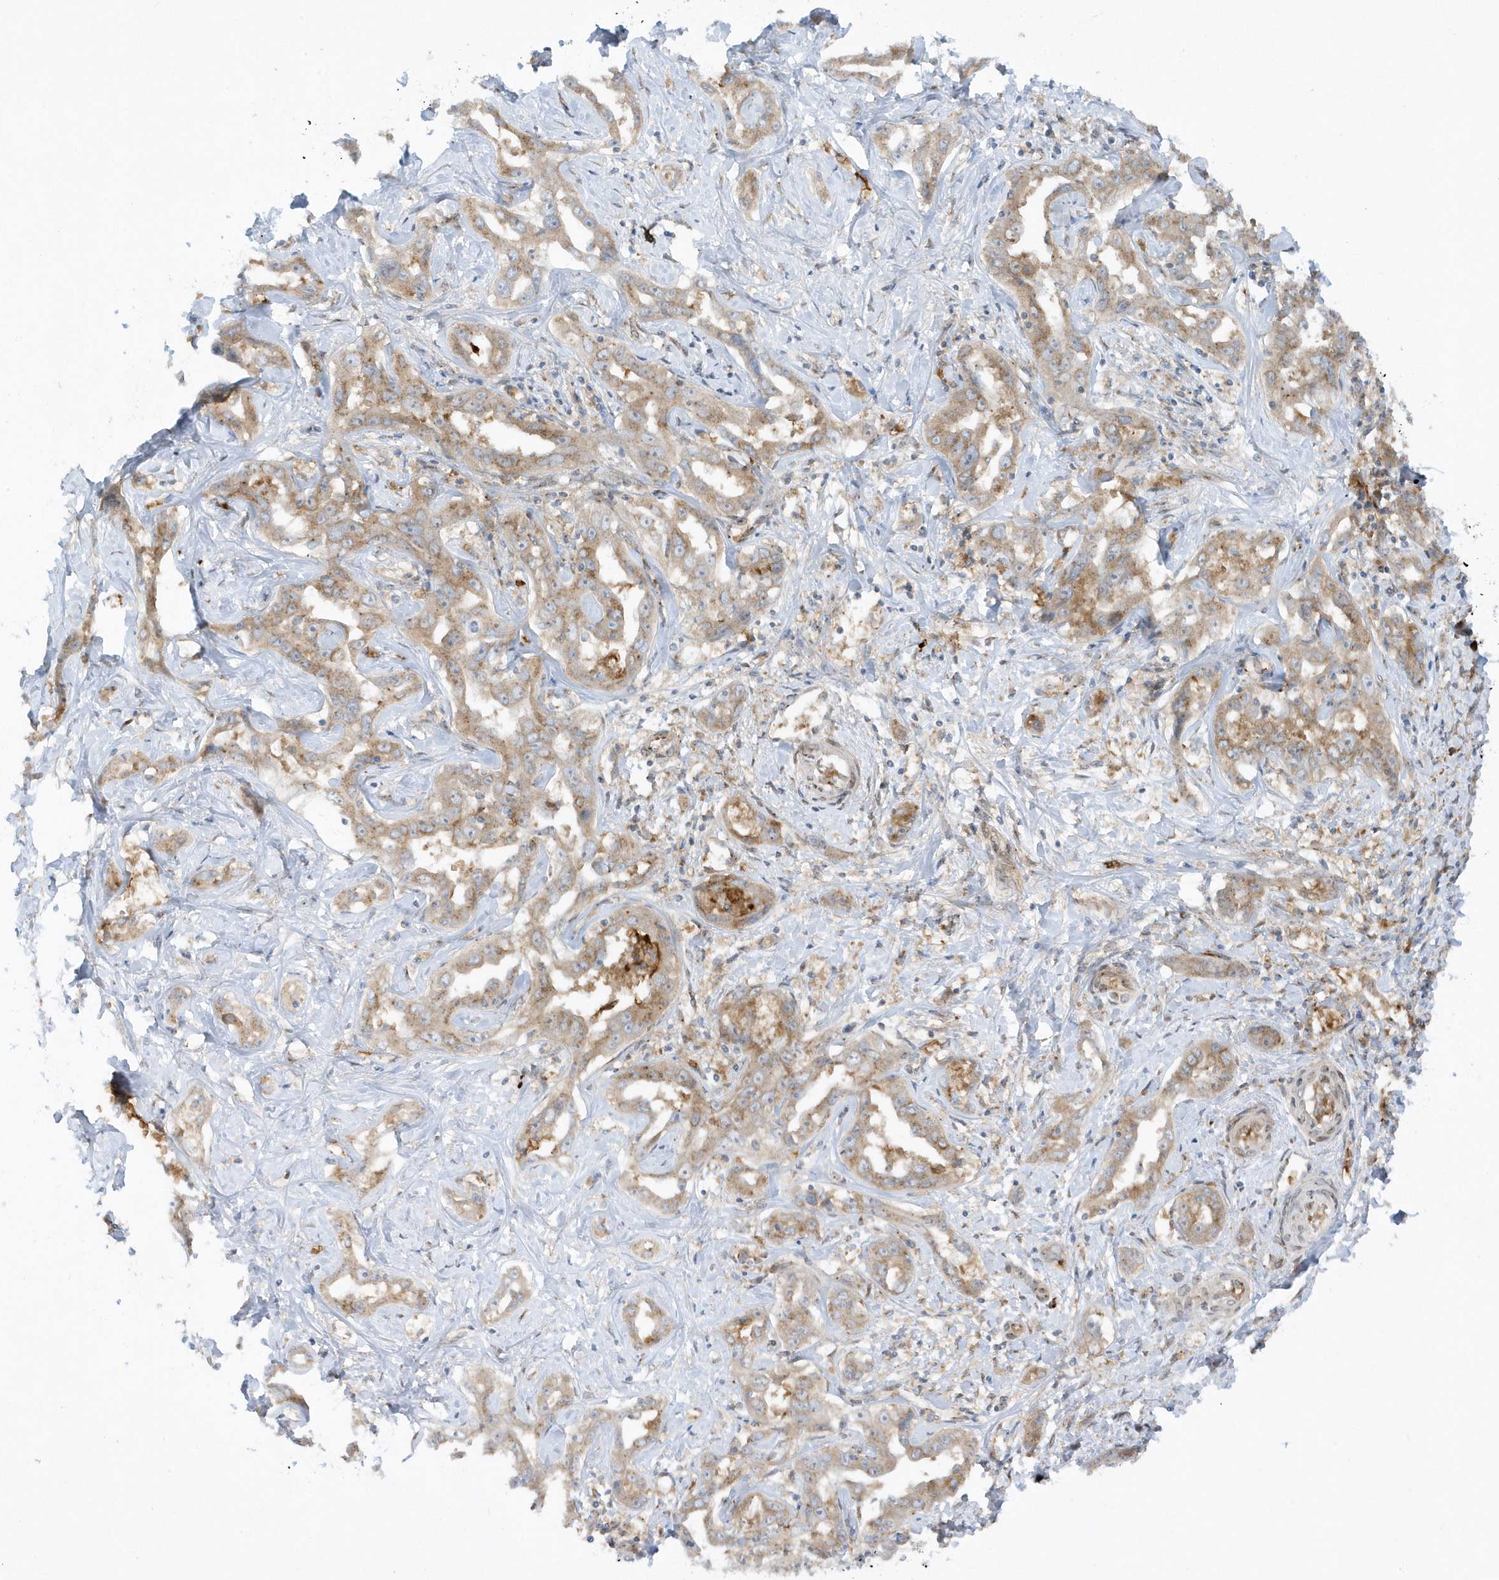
{"staining": {"intensity": "moderate", "quantity": ">75%", "location": "cytoplasmic/membranous"}, "tissue": "liver cancer", "cell_type": "Tumor cells", "image_type": "cancer", "snomed": [{"axis": "morphology", "description": "Cholangiocarcinoma"}, {"axis": "topography", "description": "Liver"}], "caption": "Immunohistochemistry (DAB) staining of liver cholangiocarcinoma shows moderate cytoplasmic/membranous protein staining in about >75% of tumor cells.", "gene": "RPP40", "patient": {"sex": "male", "age": 59}}